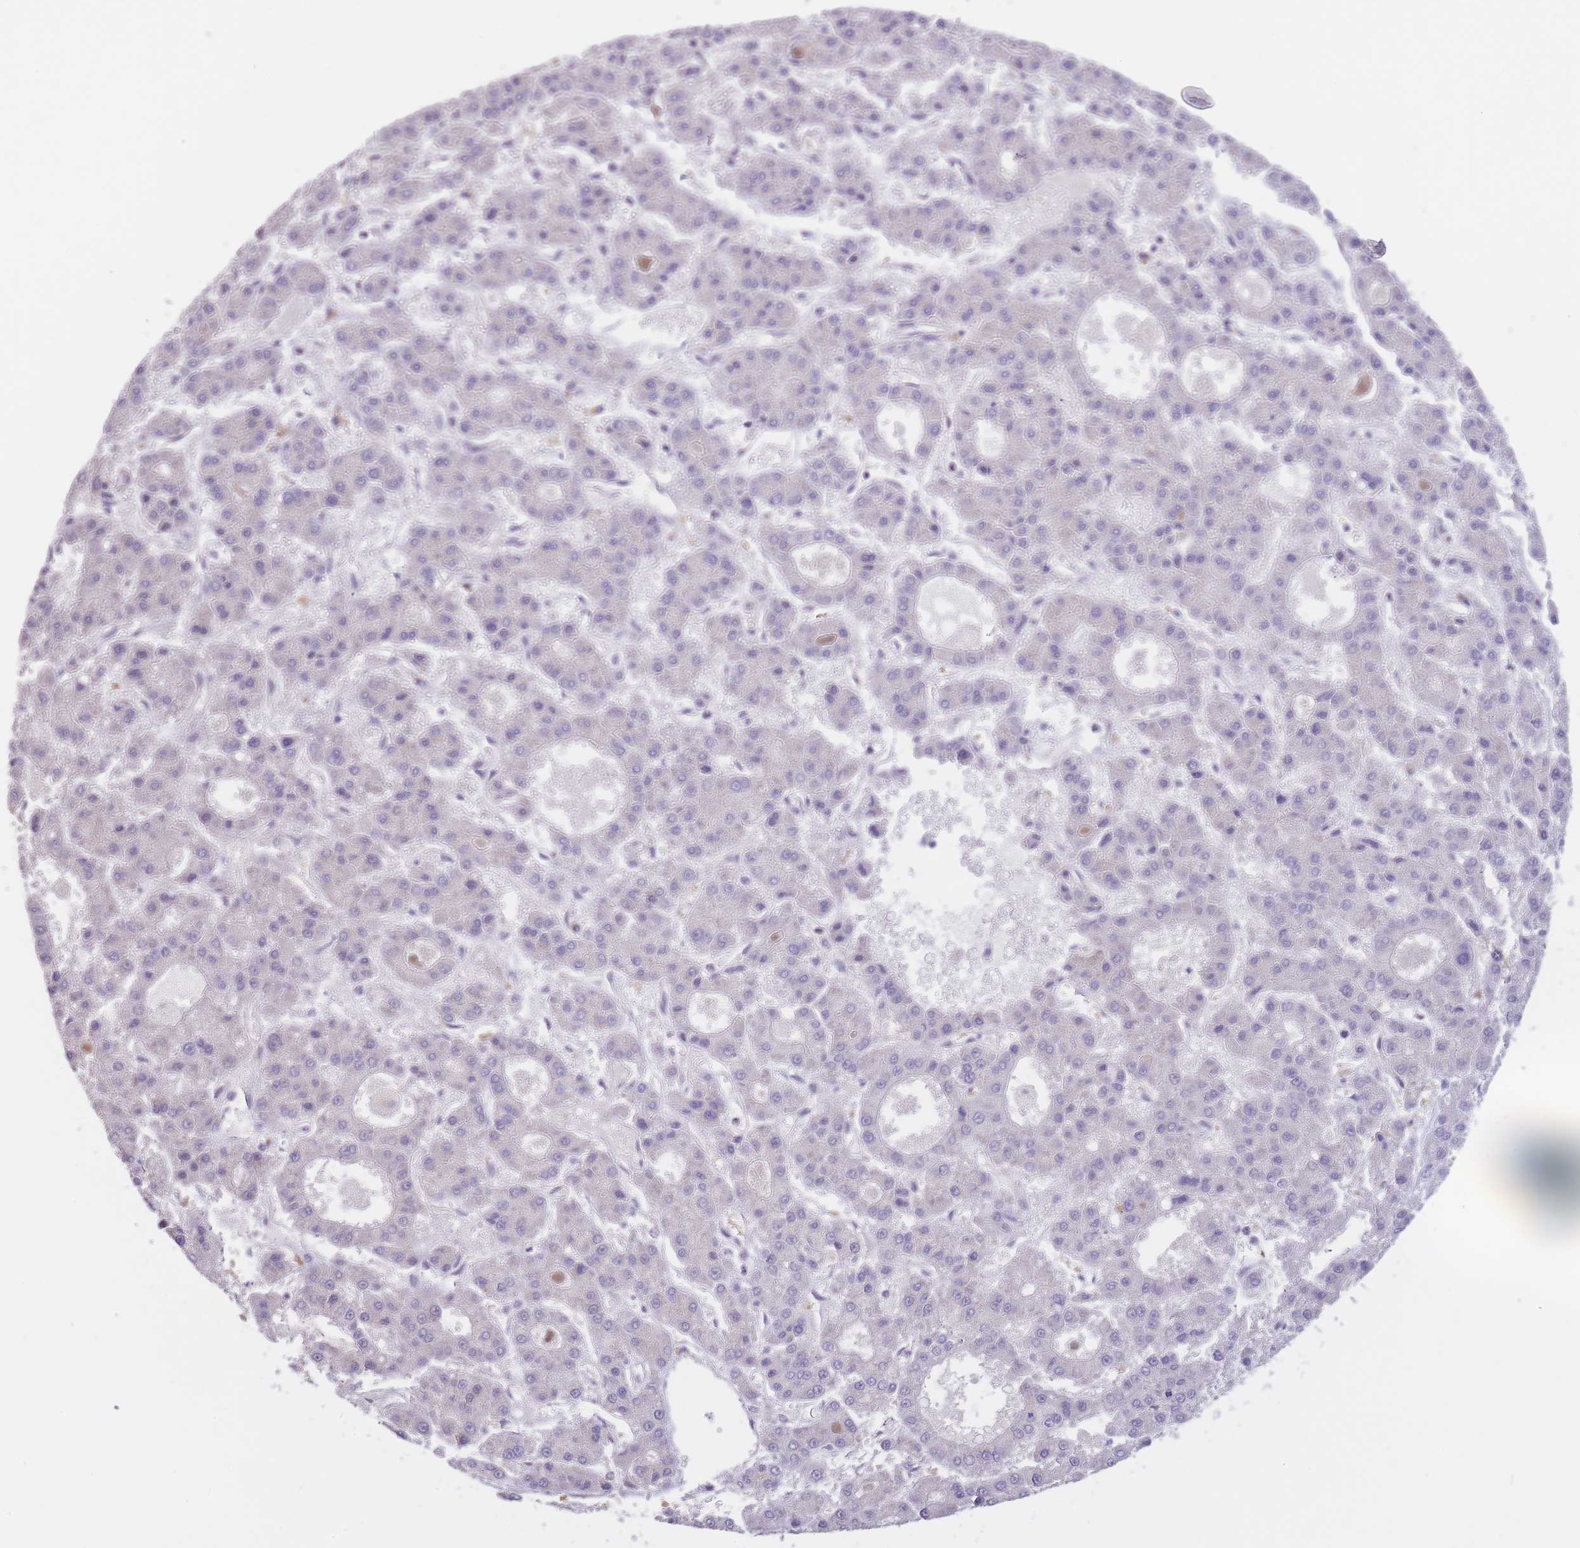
{"staining": {"intensity": "negative", "quantity": "none", "location": "none"}, "tissue": "liver cancer", "cell_type": "Tumor cells", "image_type": "cancer", "snomed": [{"axis": "morphology", "description": "Carcinoma, Hepatocellular, NOS"}, {"axis": "topography", "description": "Liver"}], "caption": "Histopathology image shows no protein expression in tumor cells of liver hepatocellular carcinoma tissue. The staining is performed using DAB (3,3'-diaminobenzidine) brown chromogen with nuclei counter-stained in using hematoxylin.", "gene": "FUT5", "patient": {"sex": "male", "age": 70}}